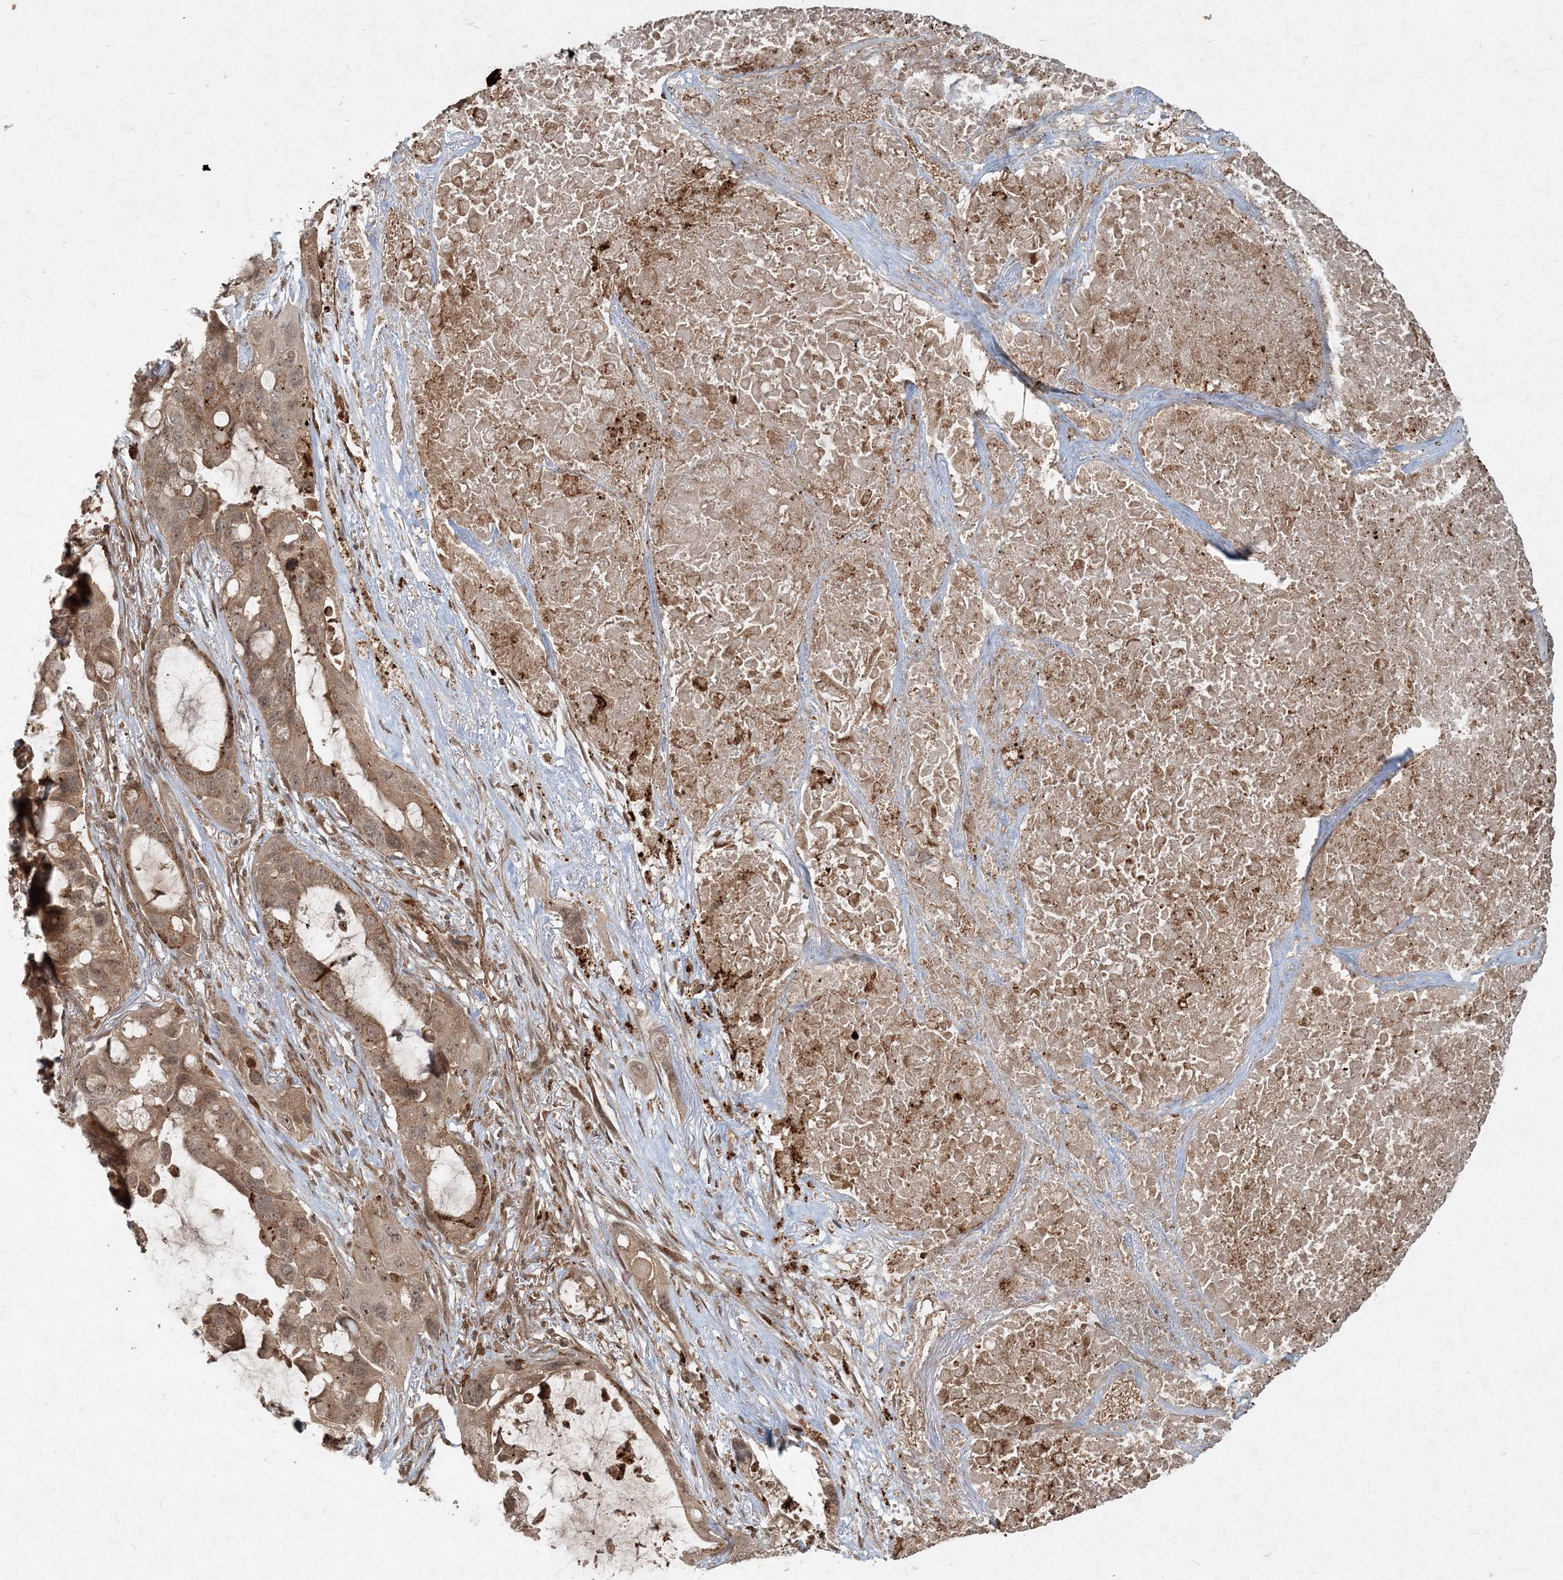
{"staining": {"intensity": "weak", "quantity": ">75%", "location": "cytoplasmic/membranous"}, "tissue": "lung cancer", "cell_type": "Tumor cells", "image_type": "cancer", "snomed": [{"axis": "morphology", "description": "Squamous cell carcinoma, NOS"}, {"axis": "topography", "description": "Lung"}], "caption": "Tumor cells reveal low levels of weak cytoplasmic/membranous positivity in approximately >75% of cells in lung cancer (squamous cell carcinoma).", "gene": "NARS1", "patient": {"sex": "female", "age": 73}}